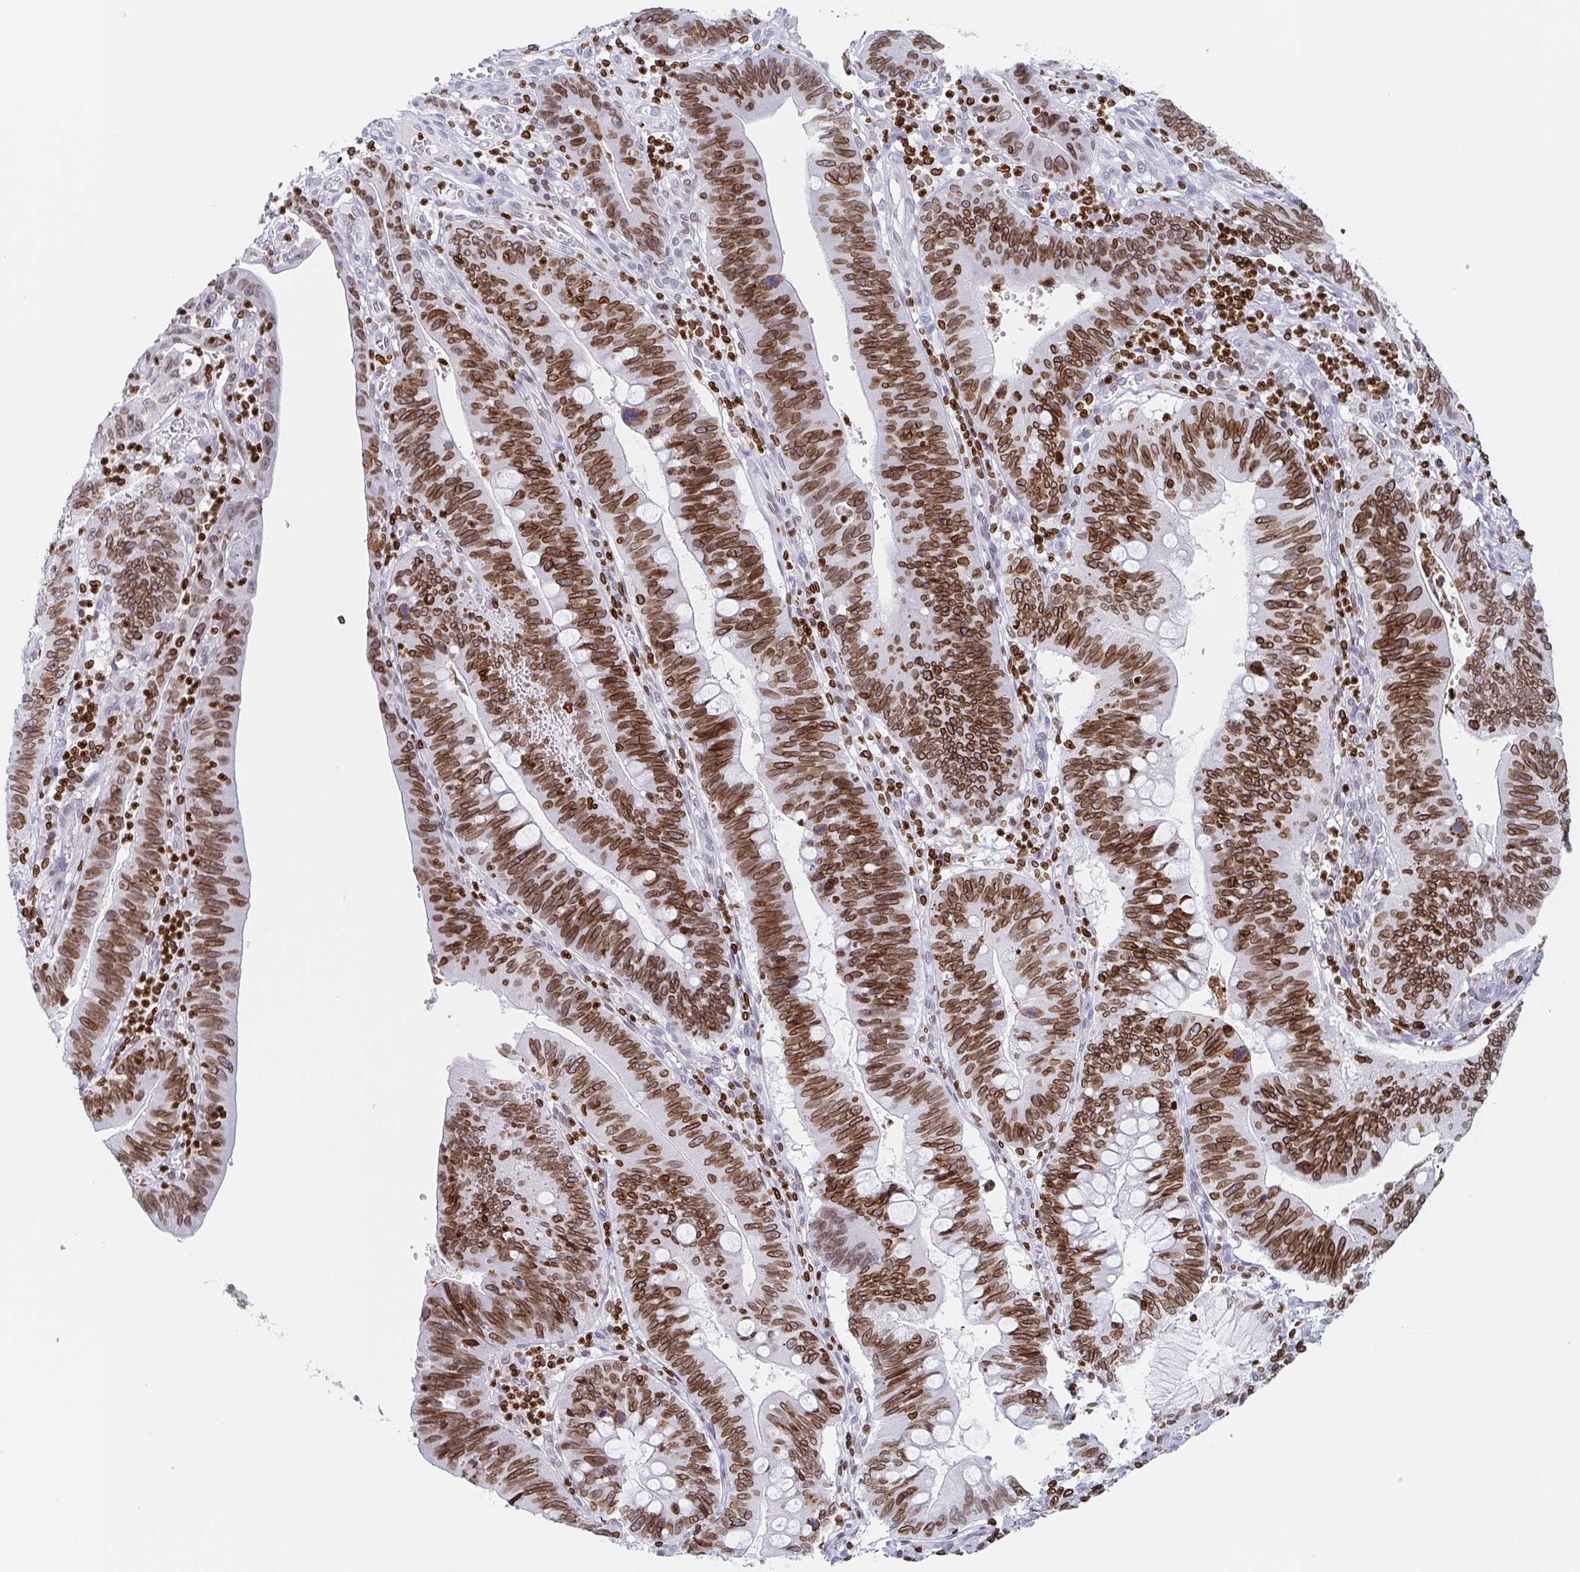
{"staining": {"intensity": "strong", "quantity": ">75%", "location": "cytoplasmic/membranous,nuclear"}, "tissue": "stomach cancer", "cell_type": "Tumor cells", "image_type": "cancer", "snomed": [{"axis": "morphology", "description": "Adenocarcinoma, NOS"}, {"axis": "topography", "description": "Stomach"}], "caption": "IHC photomicrograph of adenocarcinoma (stomach) stained for a protein (brown), which displays high levels of strong cytoplasmic/membranous and nuclear expression in approximately >75% of tumor cells.", "gene": "BTBD7", "patient": {"sex": "male", "age": 59}}